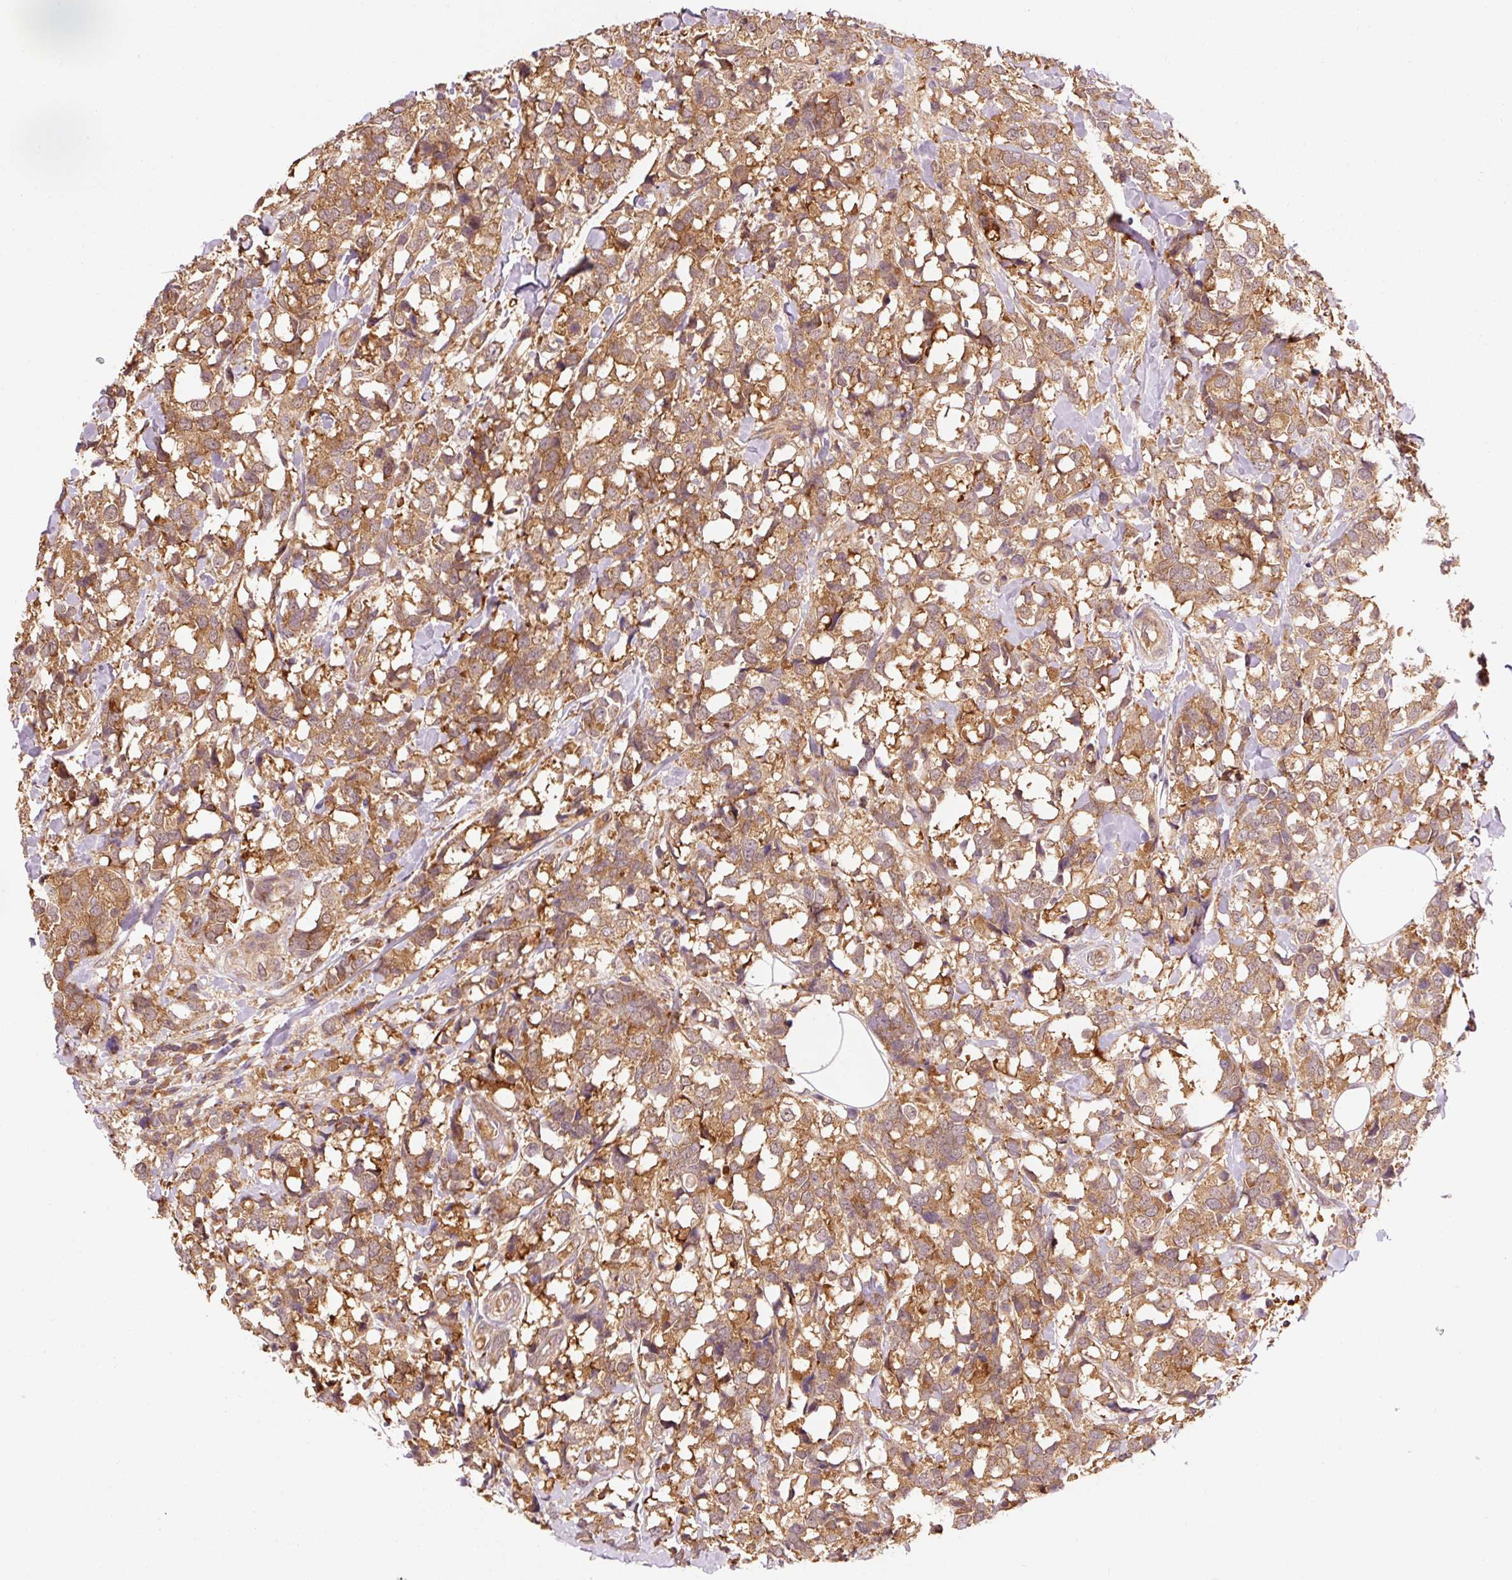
{"staining": {"intensity": "moderate", "quantity": ">75%", "location": "cytoplasmic/membranous"}, "tissue": "breast cancer", "cell_type": "Tumor cells", "image_type": "cancer", "snomed": [{"axis": "morphology", "description": "Lobular carcinoma"}, {"axis": "topography", "description": "Breast"}], "caption": "Breast lobular carcinoma tissue demonstrates moderate cytoplasmic/membranous staining in about >75% of tumor cells, visualized by immunohistochemistry. (Brightfield microscopy of DAB IHC at high magnification).", "gene": "PDAP1", "patient": {"sex": "female", "age": 59}}